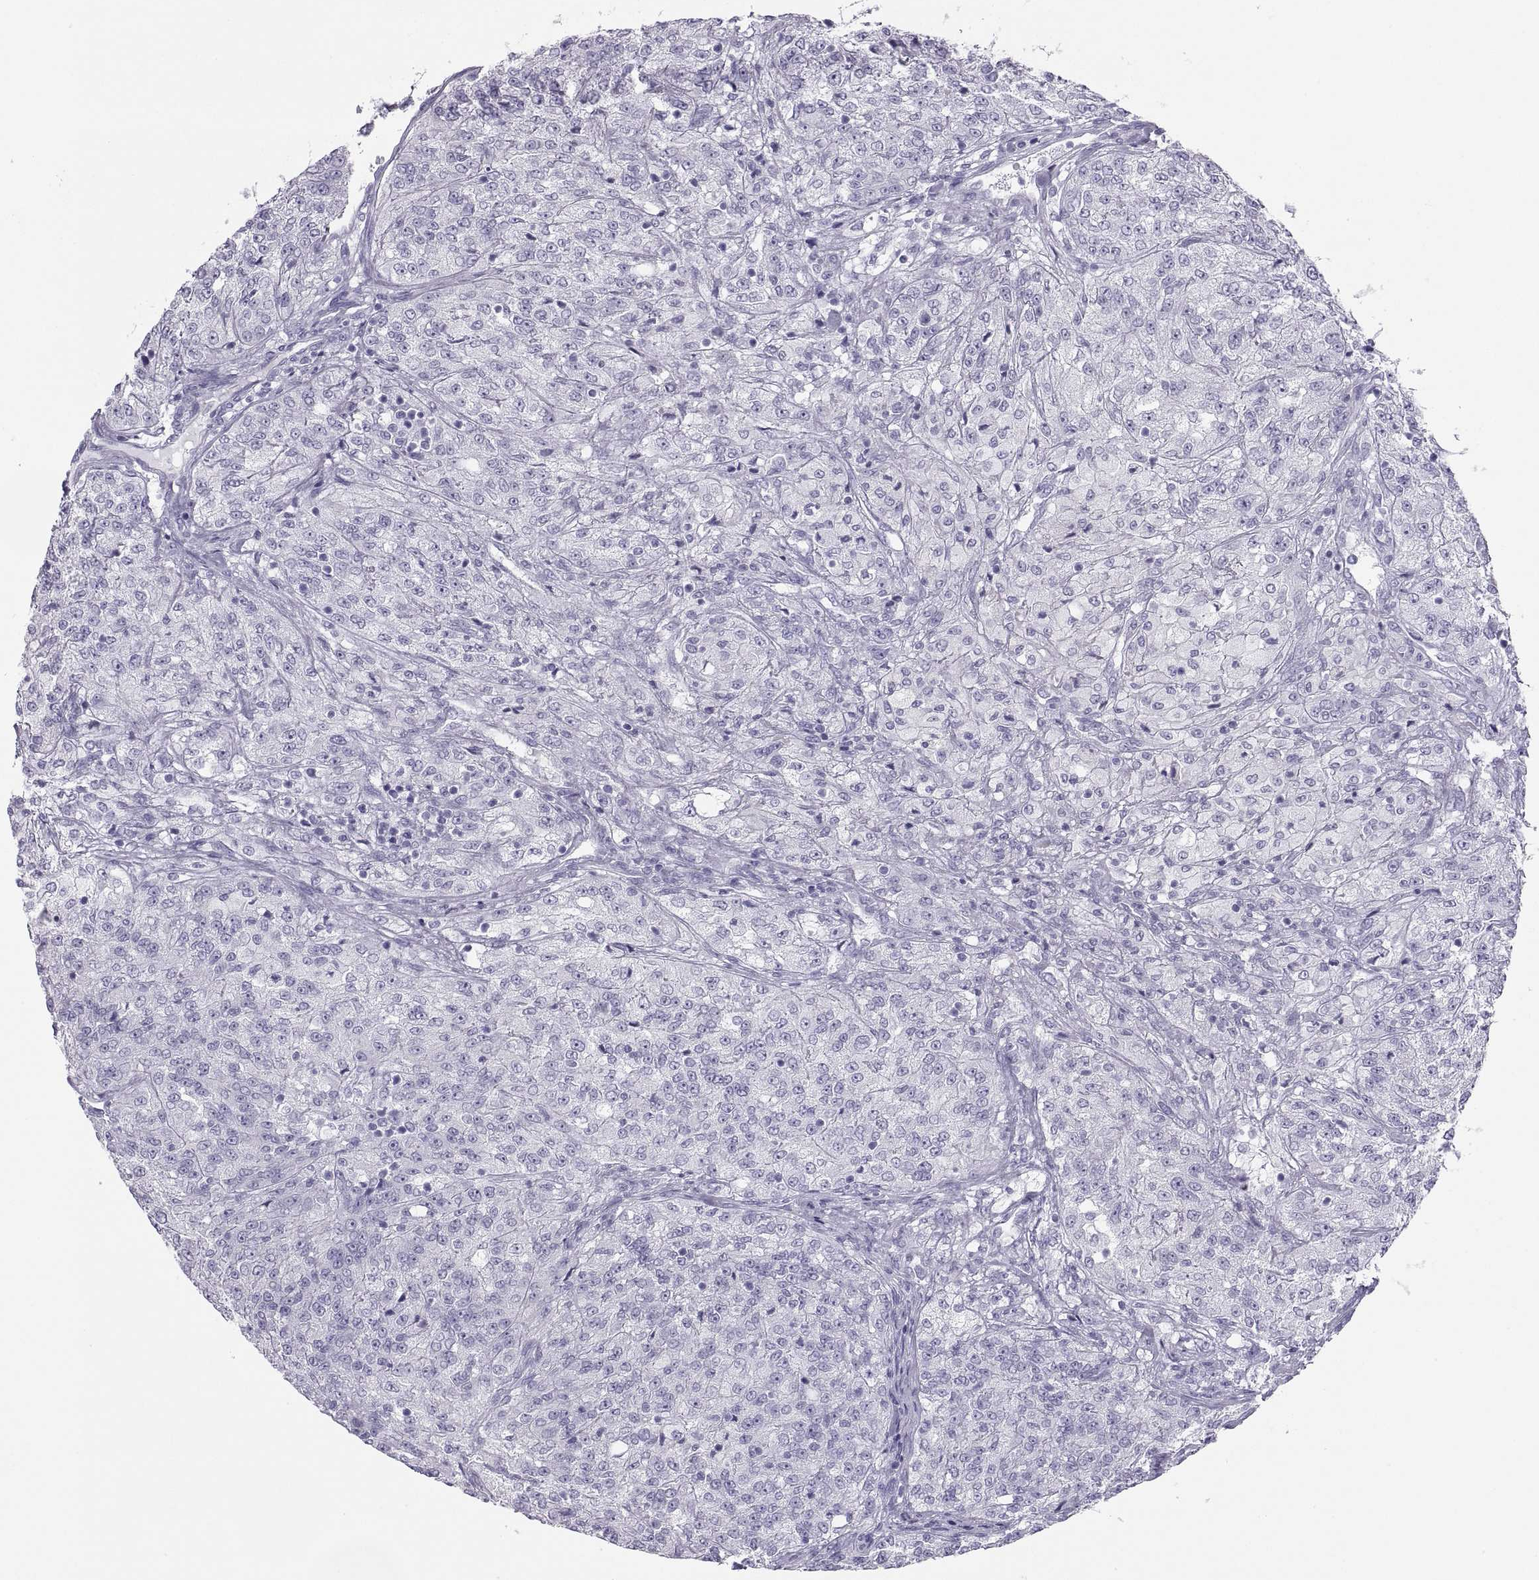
{"staining": {"intensity": "negative", "quantity": "none", "location": "none"}, "tissue": "renal cancer", "cell_type": "Tumor cells", "image_type": "cancer", "snomed": [{"axis": "morphology", "description": "Adenocarcinoma, NOS"}, {"axis": "topography", "description": "Kidney"}], "caption": "Tumor cells show no significant protein staining in renal cancer. (DAB immunohistochemistry, high magnification).", "gene": "SEMG1", "patient": {"sex": "female", "age": 63}}